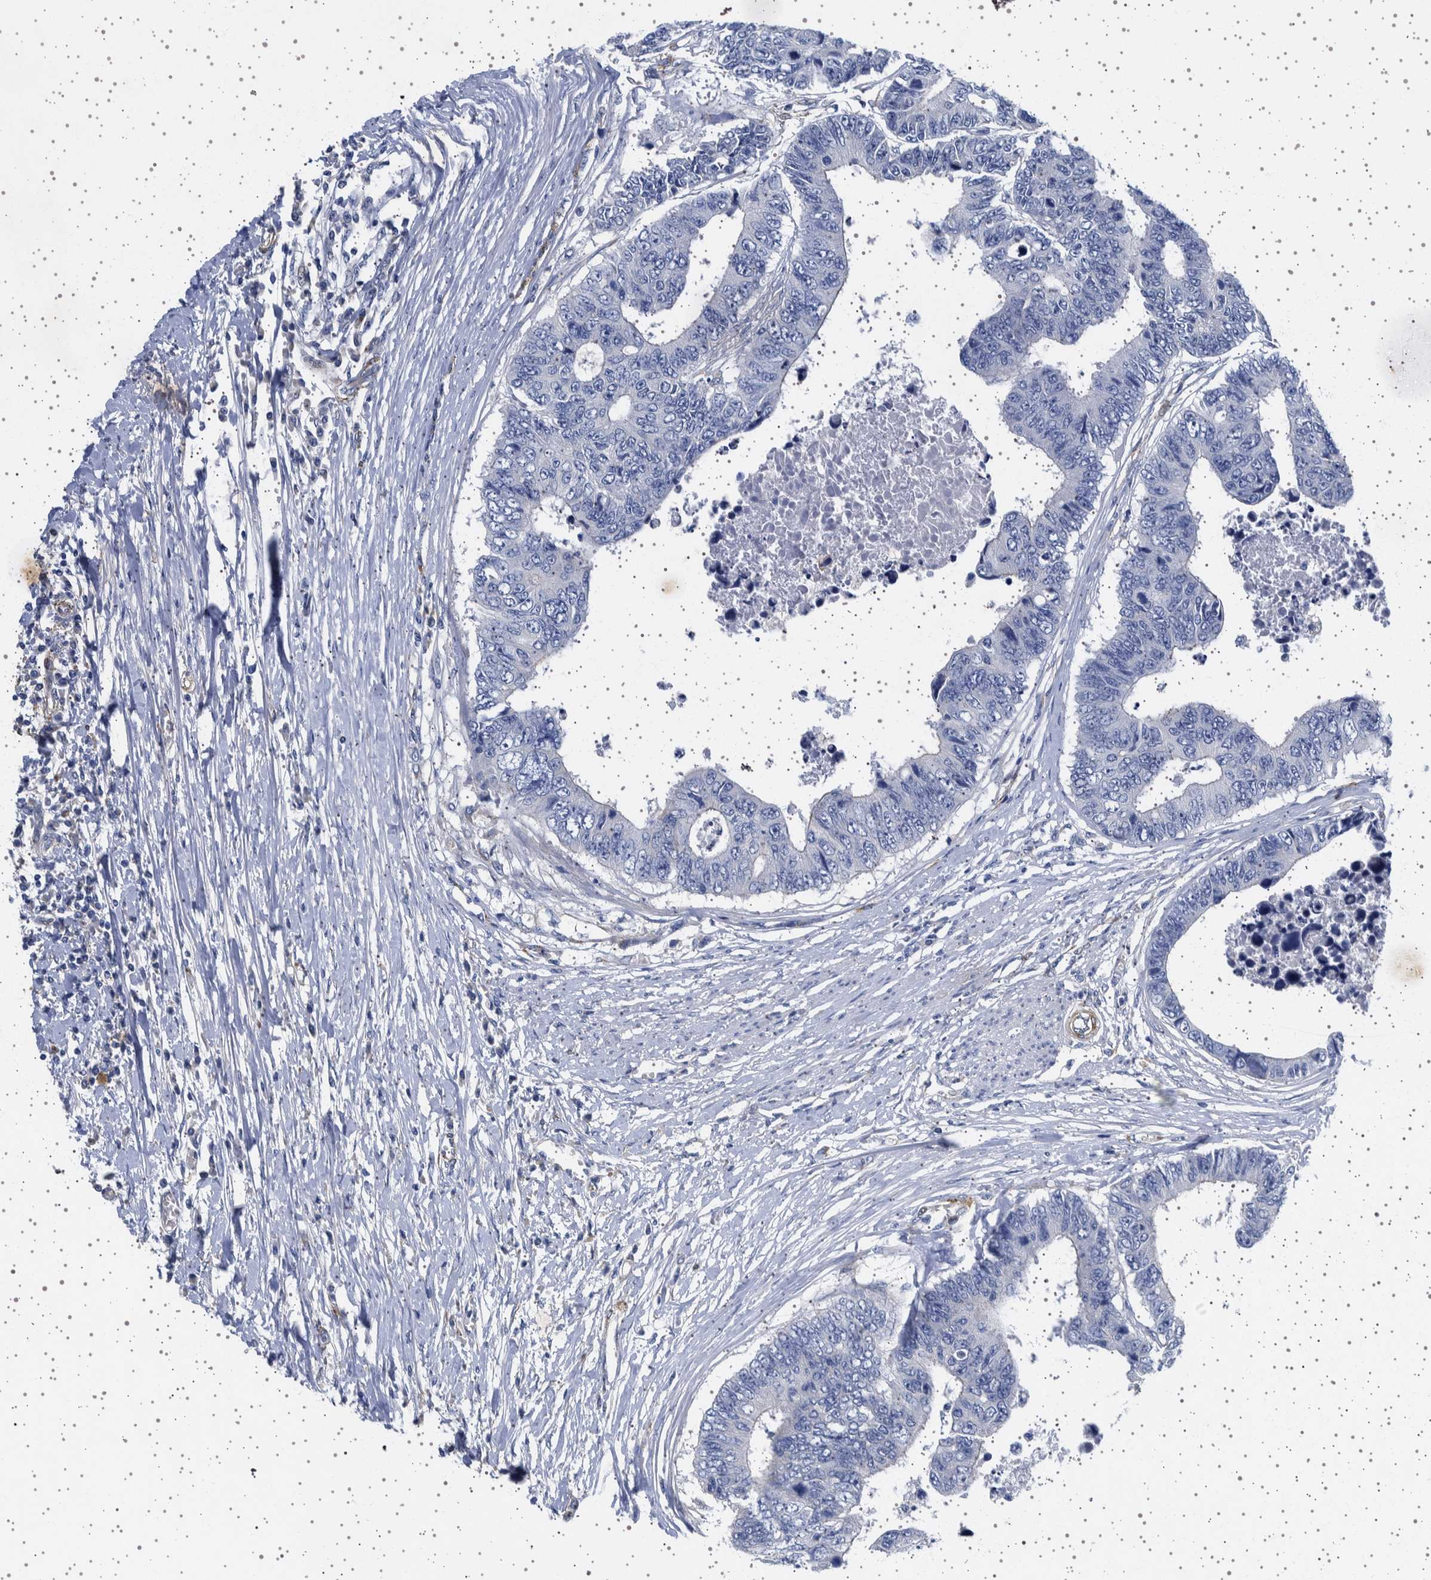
{"staining": {"intensity": "negative", "quantity": "none", "location": "none"}, "tissue": "colorectal cancer", "cell_type": "Tumor cells", "image_type": "cancer", "snomed": [{"axis": "morphology", "description": "Adenocarcinoma, NOS"}, {"axis": "topography", "description": "Rectum"}], "caption": "This is an IHC image of colorectal adenocarcinoma. There is no staining in tumor cells.", "gene": "SEPTIN4", "patient": {"sex": "male", "age": 84}}